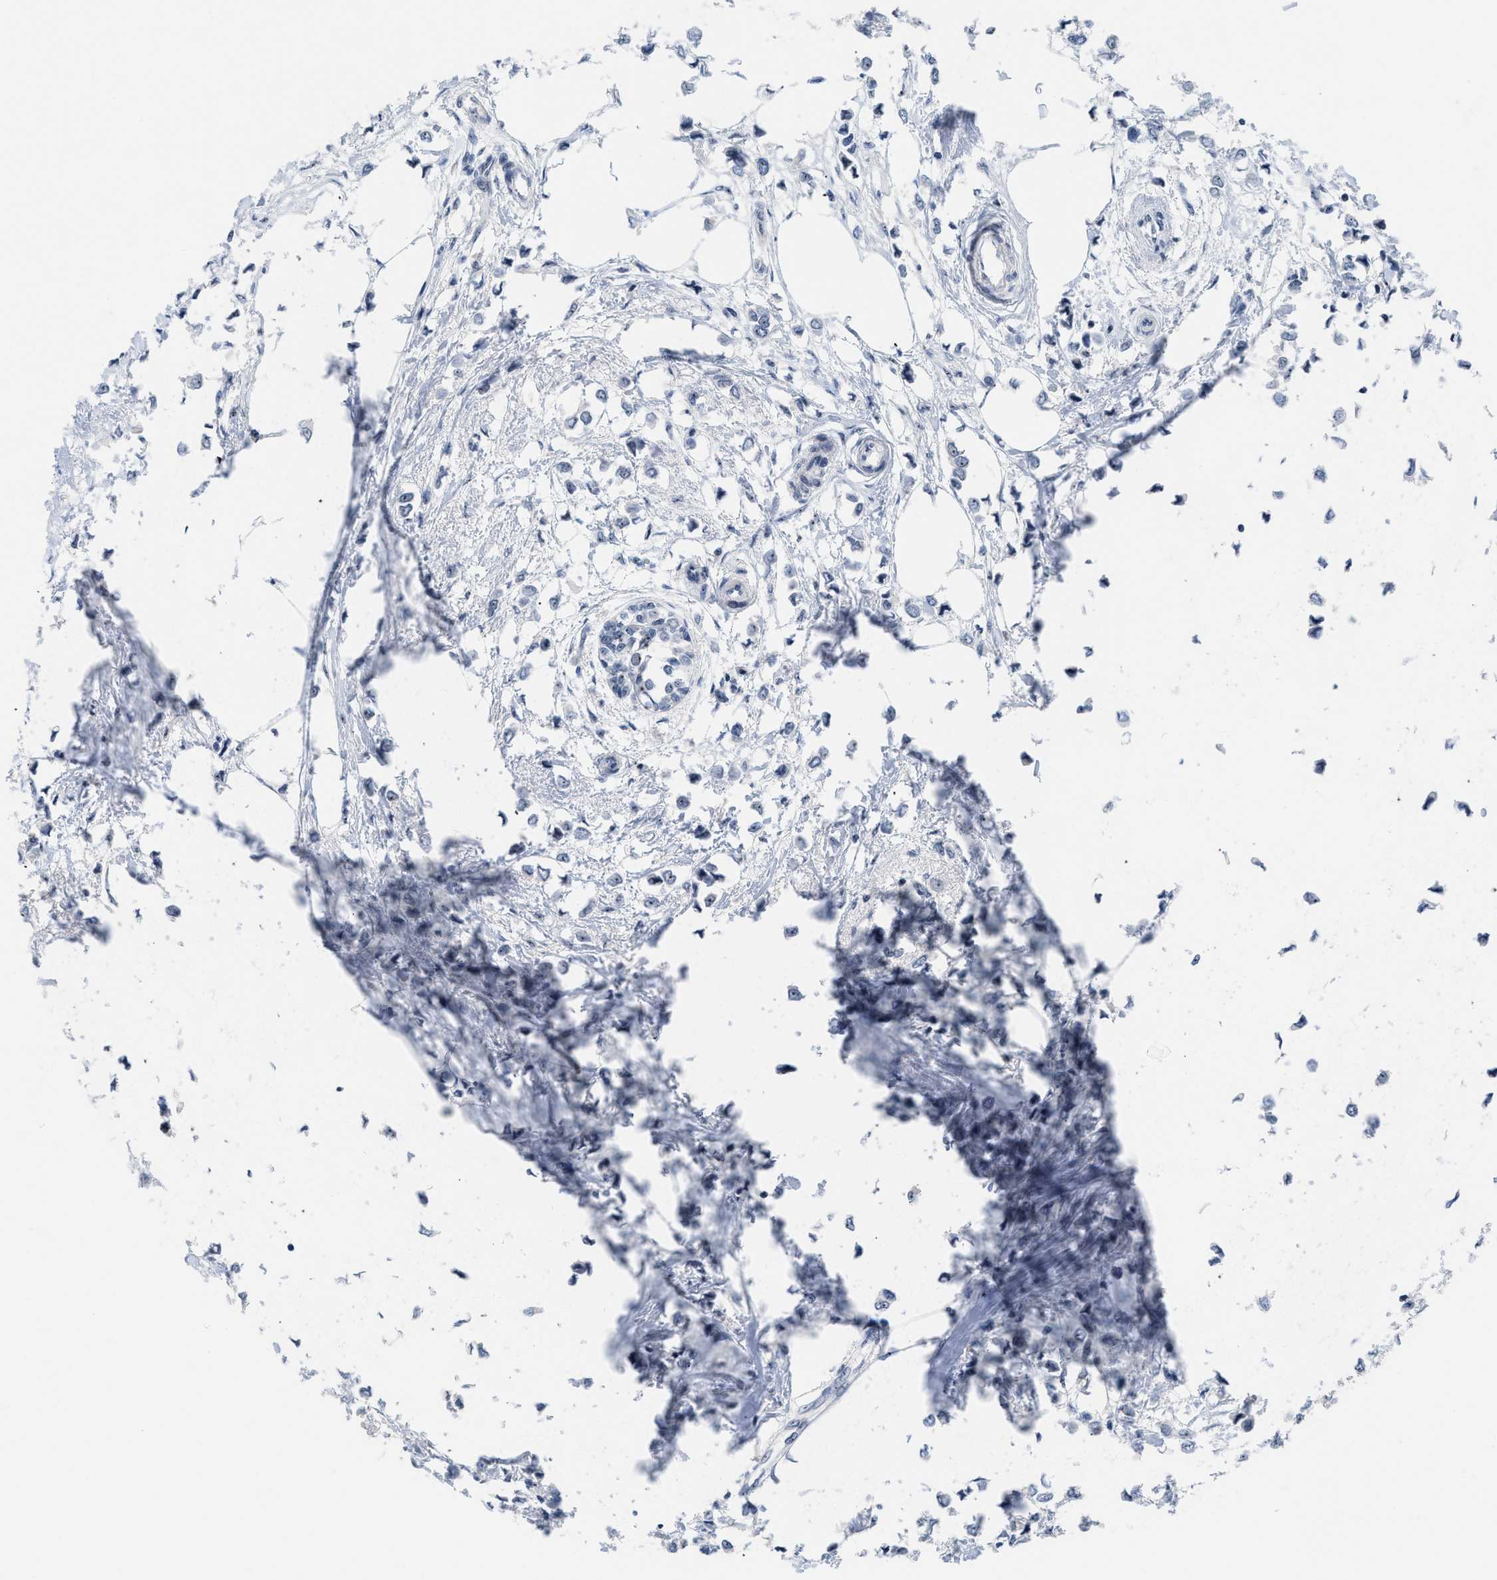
{"staining": {"intensity": "weak", "quantity": "<25%", "location": "nuclear"}, "tissue": "breast cancer", "cell_type": "Tumor cells", "image_type": "cancer", "snomed": [{"axis": "morphology", "description": "Lobular carcinoma"}, {"axis": "topography", "description": "Breast"}], "caption": "Tumor cells show no significant protein expression in breast cancer (lobular carcinoma).", "gene": "NOP58", "patient": {"sex": "female", "age": 51}}